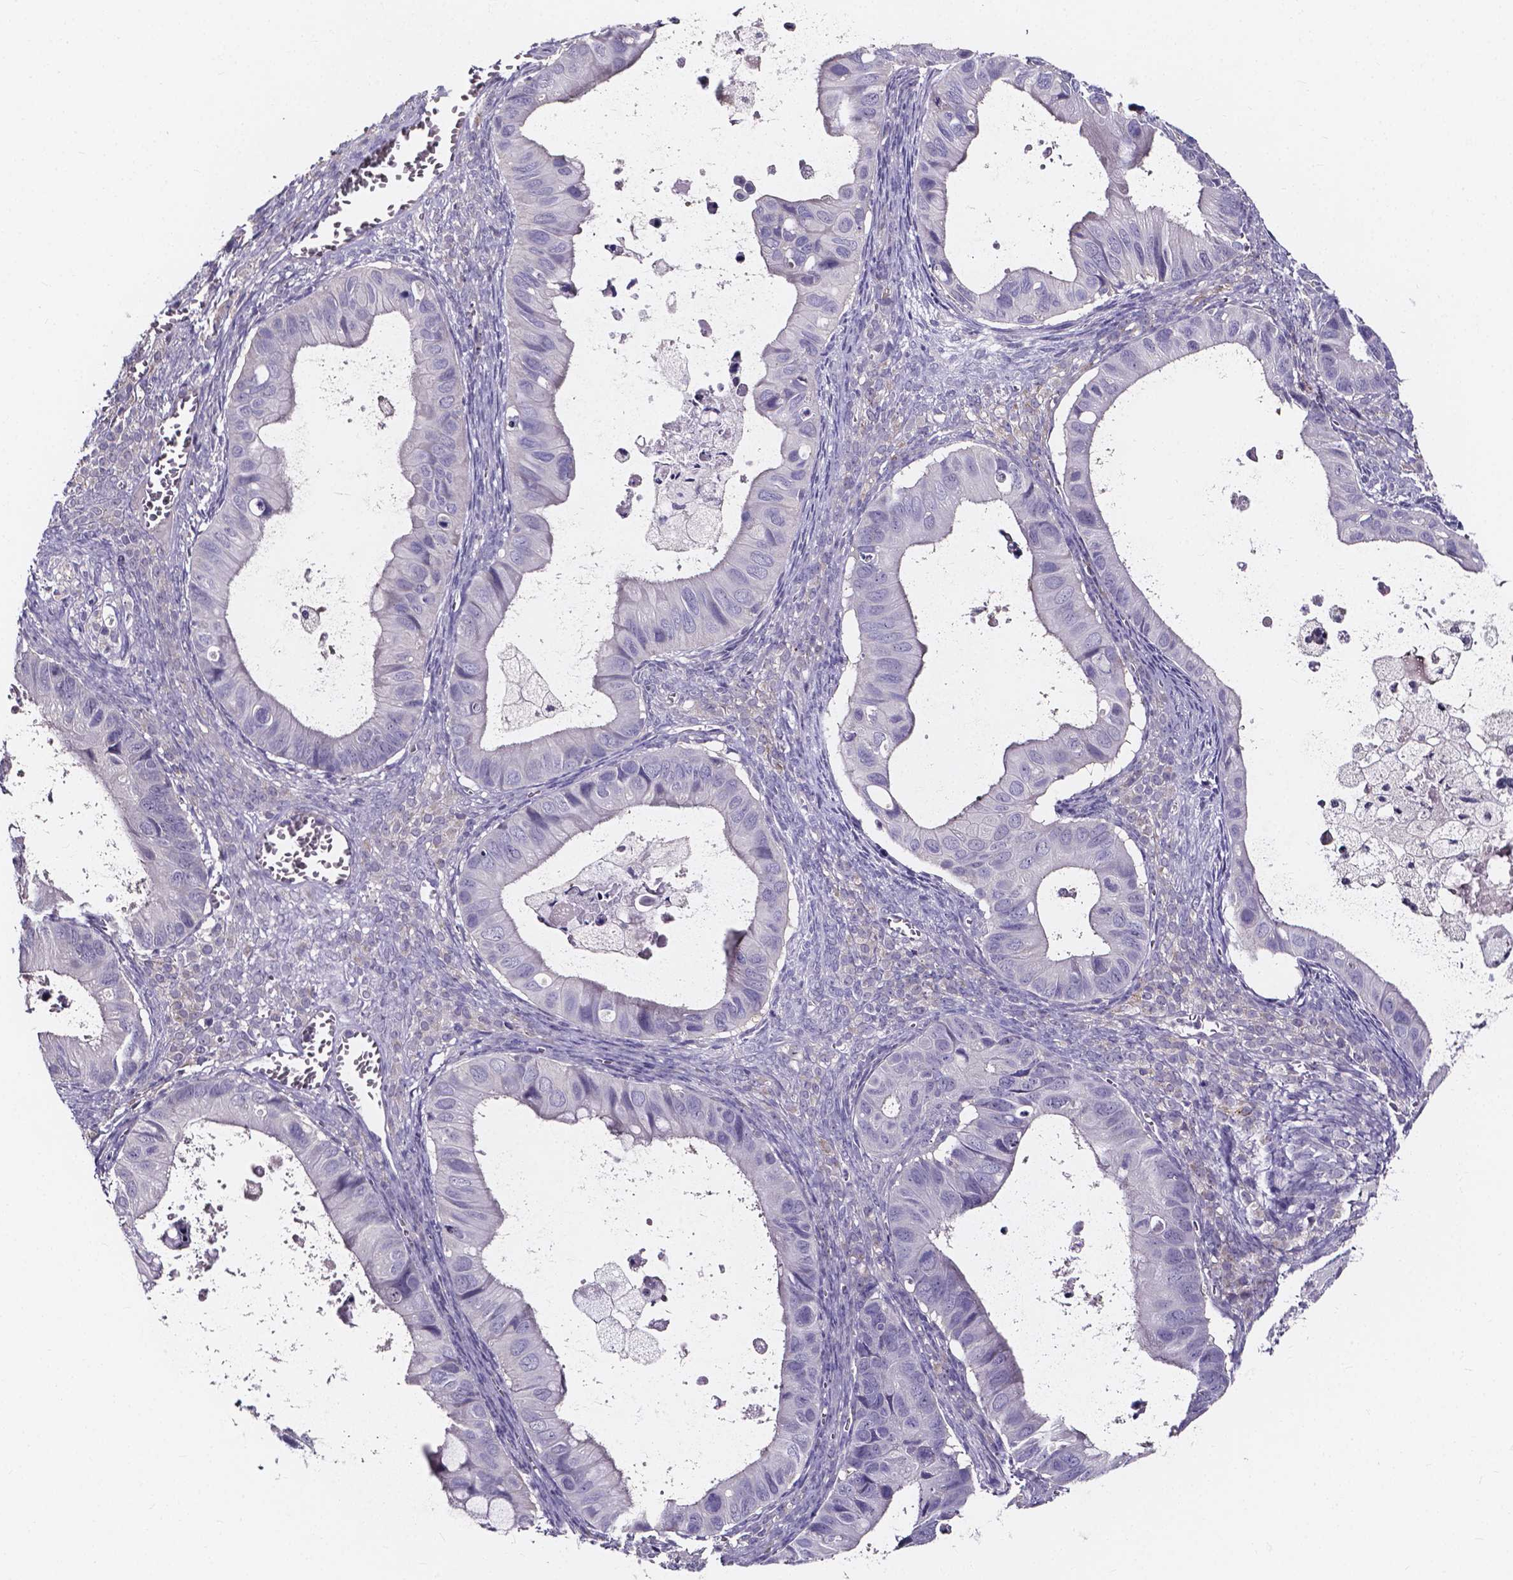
{"staining": {"intensity": "negative", "quantity": "none", "location": "none"}, "tissue": "ovarian cancer", "cell_type": "Tumor cells", "image_type": "cancer", "snomed": [{"axis": "morphology", "description": "Cystadenocarcinoma, mucinous, NOS"}, {"axis": "topography", "description": "Ovary"}], "caption": "Mucinous cystadenocarcinoma (ovarian) was stained to show a protein in brown. There is no significant positivity in tumor cells.", "gene": "SPOCD1", "patient": {"sex": "female", "age": 64}}